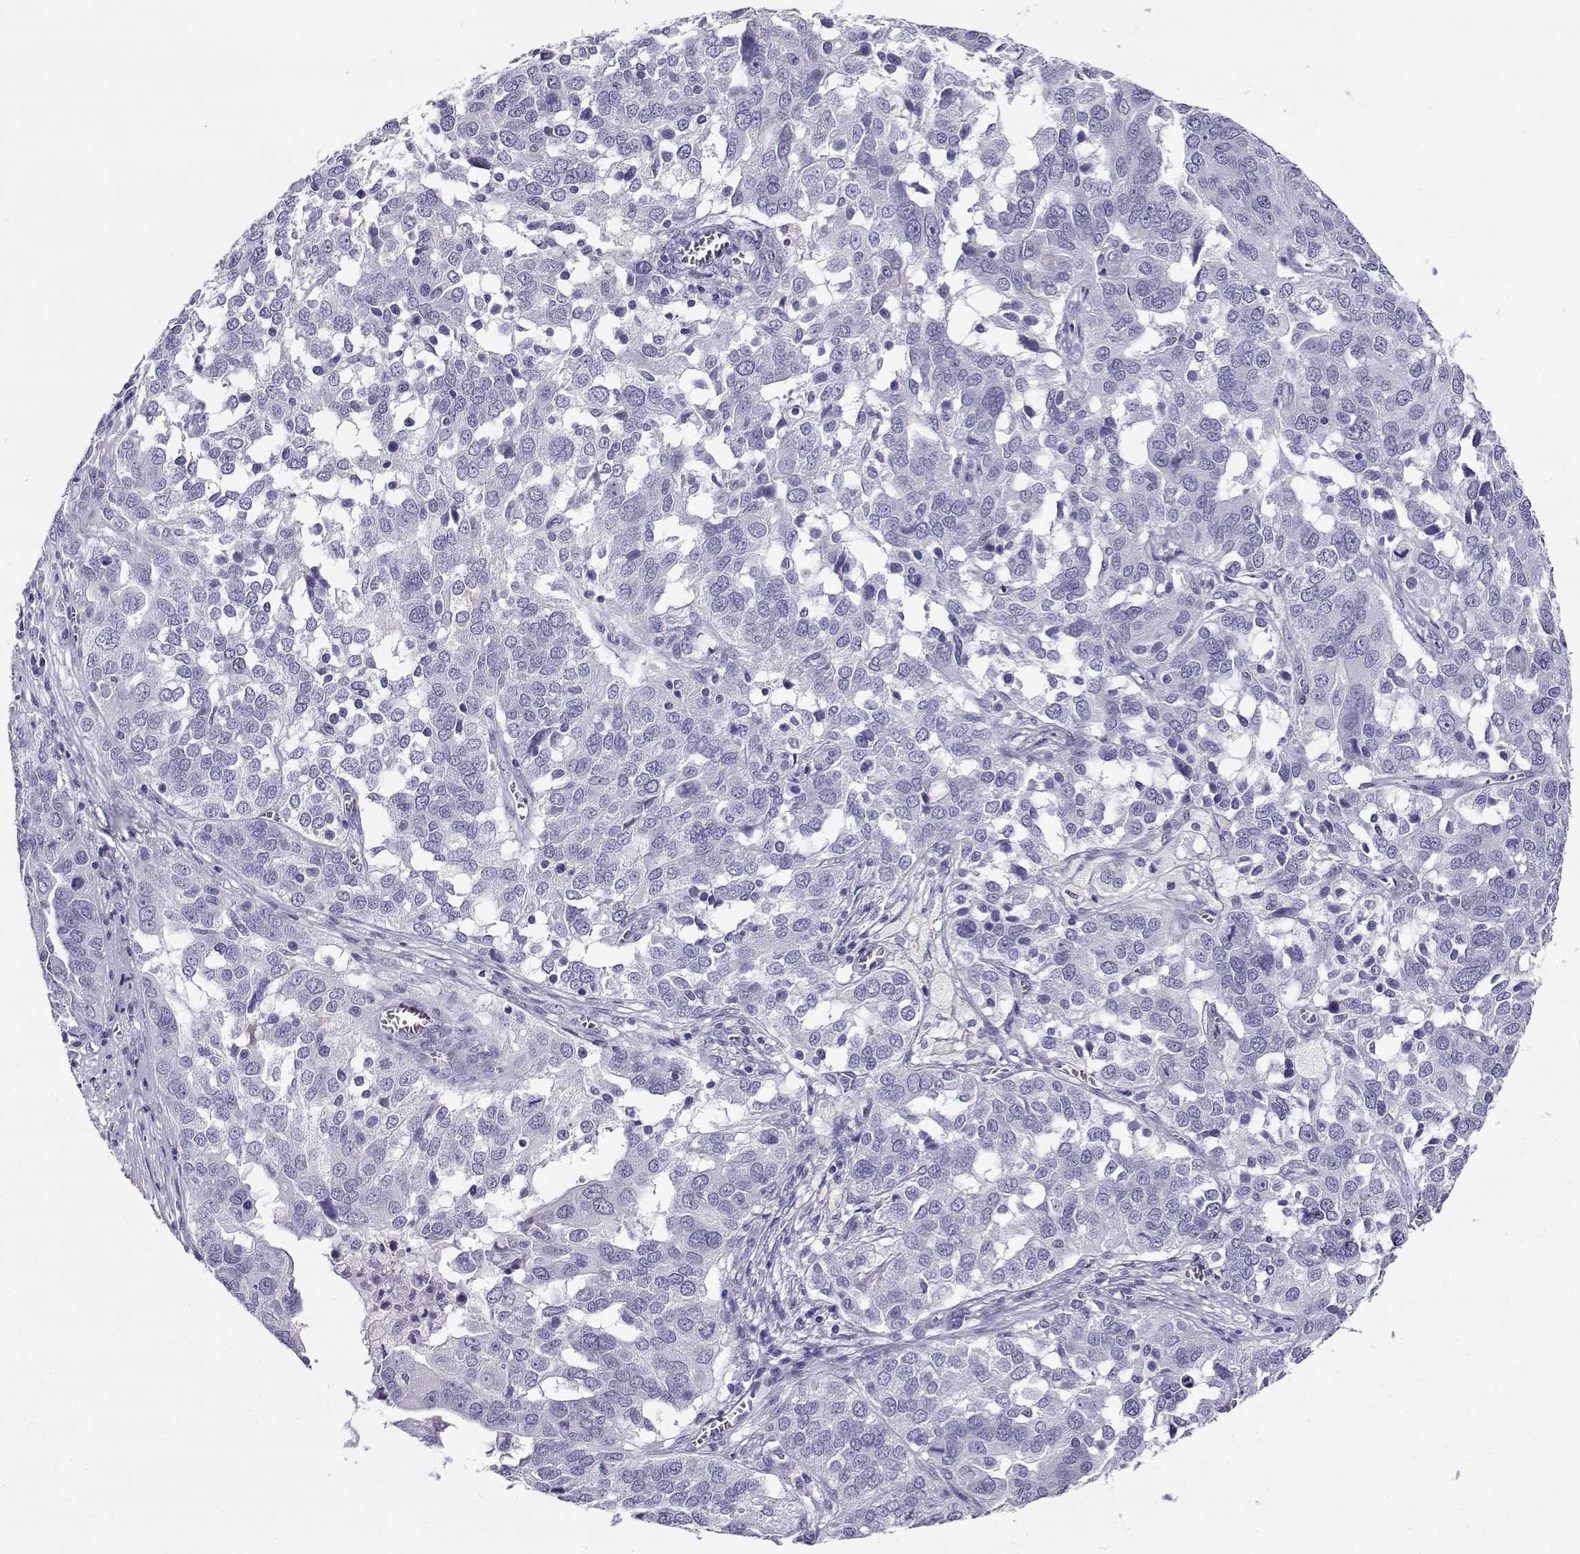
{"staining": {"intensity": "negative", "quantity": "none", "location": "none"}, "tissue": "ovarian cancer", "cell_type": "Tumor cells", "image_type": "cancer", "snomed": [{"axis": "morphology", "description": "Carcinoma, endometroid"}, {"axis": "topography", "description": "Soft tissue"}, {"axis": "topography", "description": "Ovary"}], "caption": "Protein analysis of ovarian endometroid carcinoma exhibits no significant expression in tumor cells.", "gene": "RHOXF2", "patient": {"sex": "female", "age": 52}}